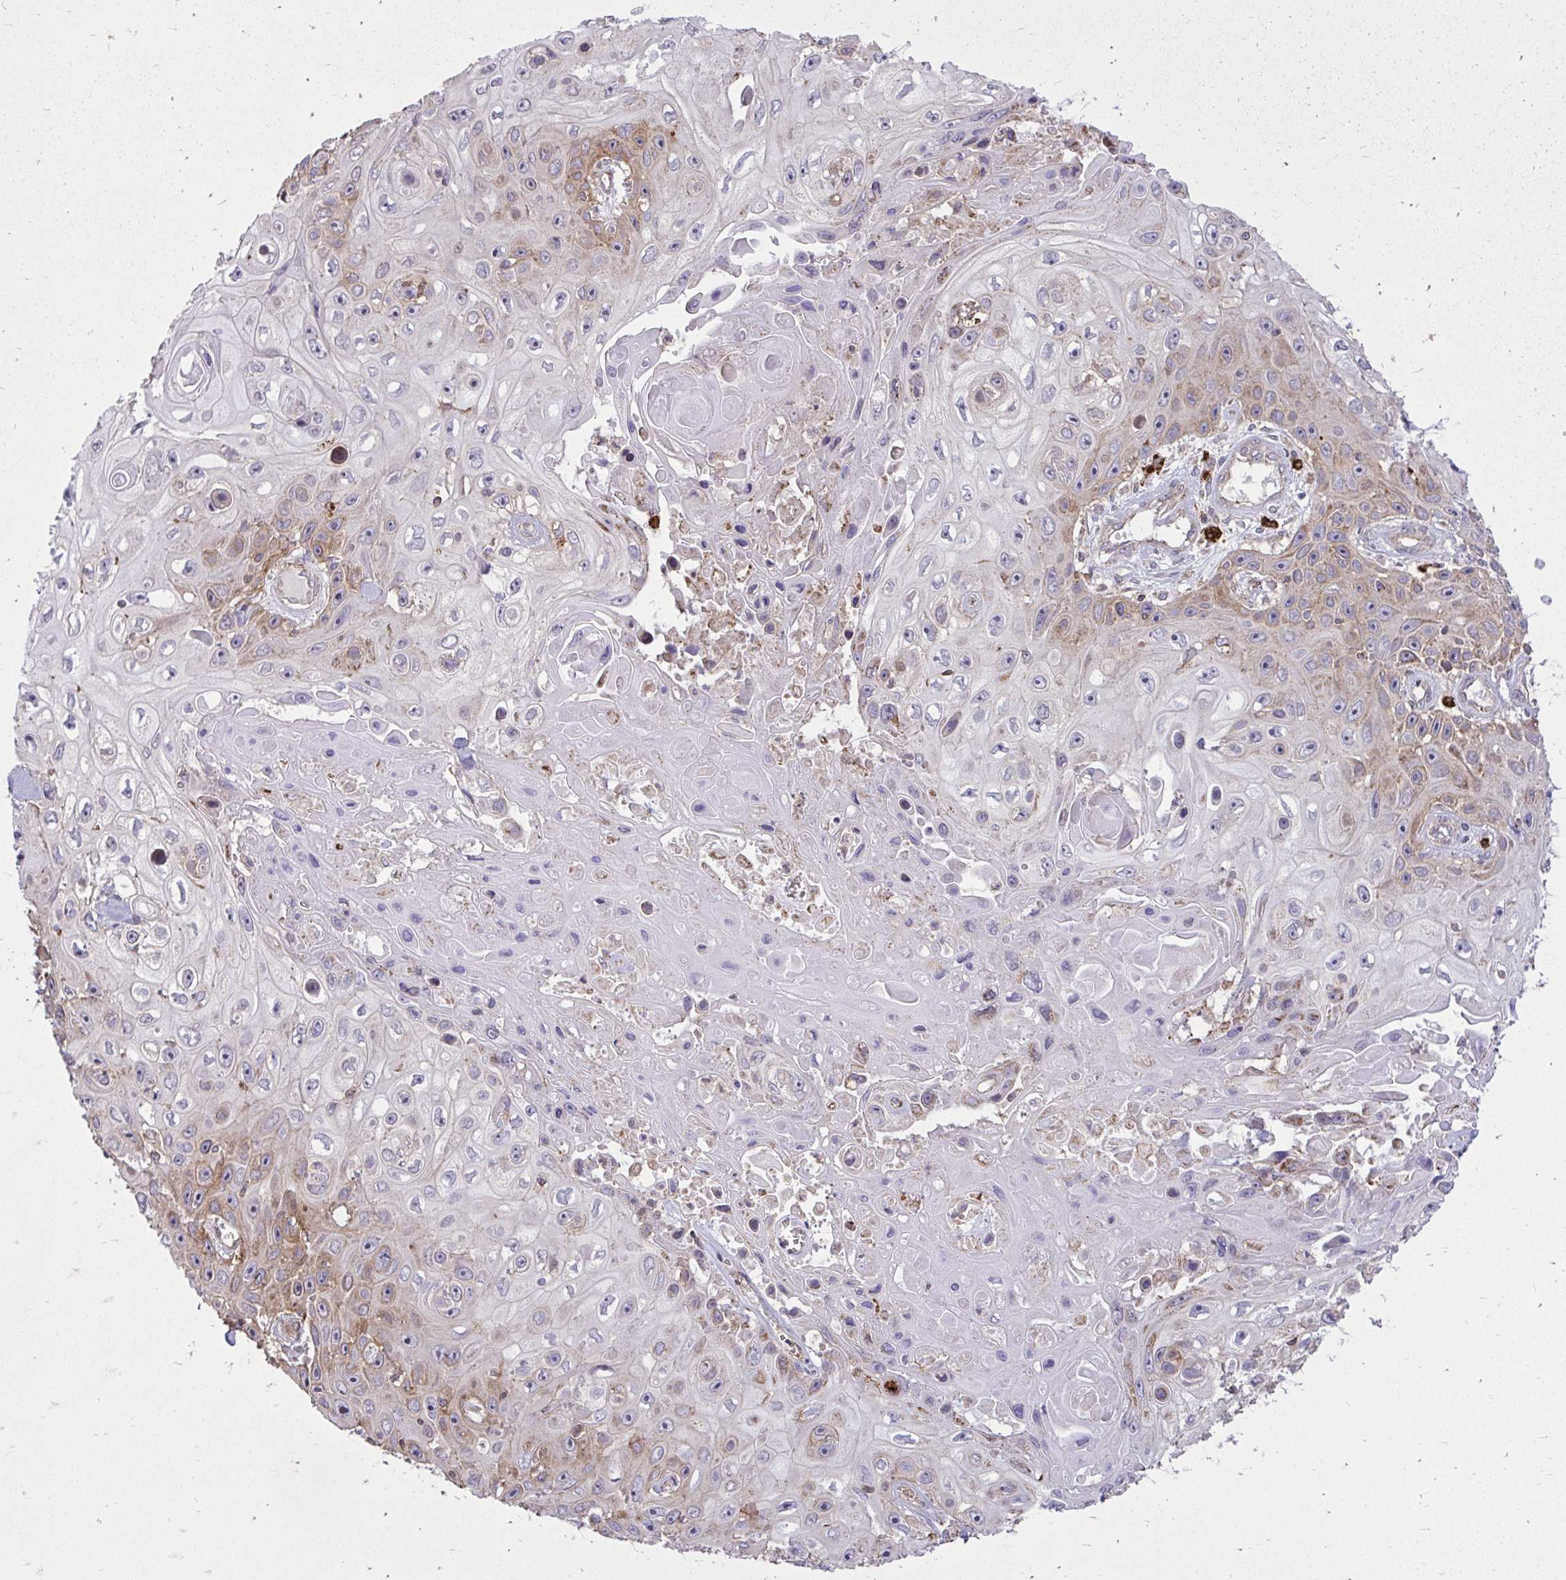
{"staining": {"intensity": "moderate", "quantity": "<25%", "location": "cytoplasmic/membranous"}, "tissue": "skin cancer", "cell_type": "Tumor cells", "image_type": "cancer", "snomed": [{"axis": "morphology", "description": "Squamous cell carcinoma, NOS"}, {"axis": "topography", "description": "Skin"}], "caption": "Immunohistochemistry (IHC) histopathology image of skin cancer (squamous cell carcinoma) stained for a protein (brown), which exhibits low levels of moderate cytoplasmic/membranous staining in approximately <25% of tumor cells.", "gene": "SLC7A5", "patient": {"sex": "male", "age": 82}}